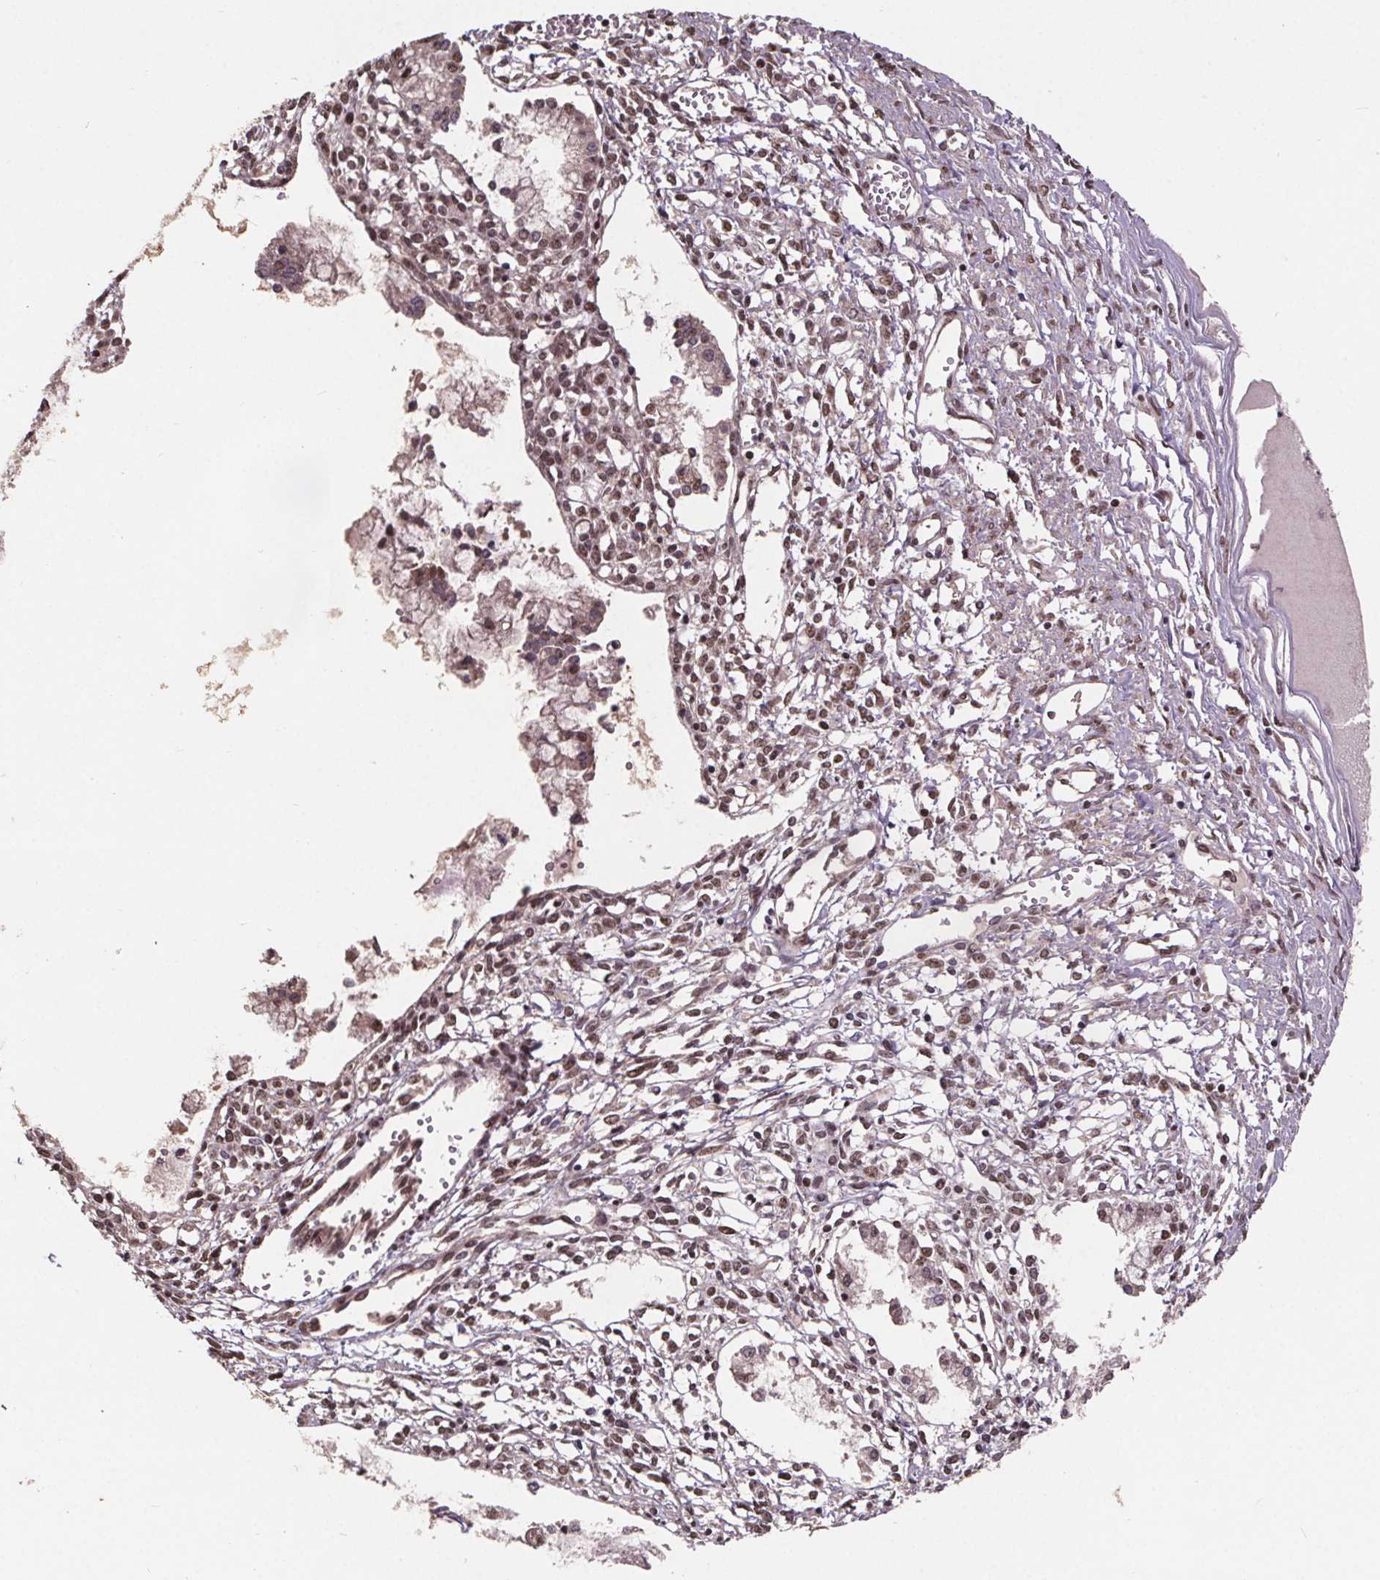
{"staining": {"intensity": "moderate", "quantity": "<25%", "location": "nuclear"}, "tissue": "ovarian cancer", "cell_type": "Tumor cells", "image_type": "cancer", "snomed": [{"axis": "morphology", "description": "Cystadenocarcinoma, mucinous, NOS"}, {"axis": "topography", "description": "Ovary"}], "caption": "Immunohistochemistry of human ovarian mucinous cystadenocarcinoma displays low levels of moderate nuclear positivity in approximately <25% of tumor cells.", "gene": "JARID2", "patient": {"sex": "female", "age": 34}}